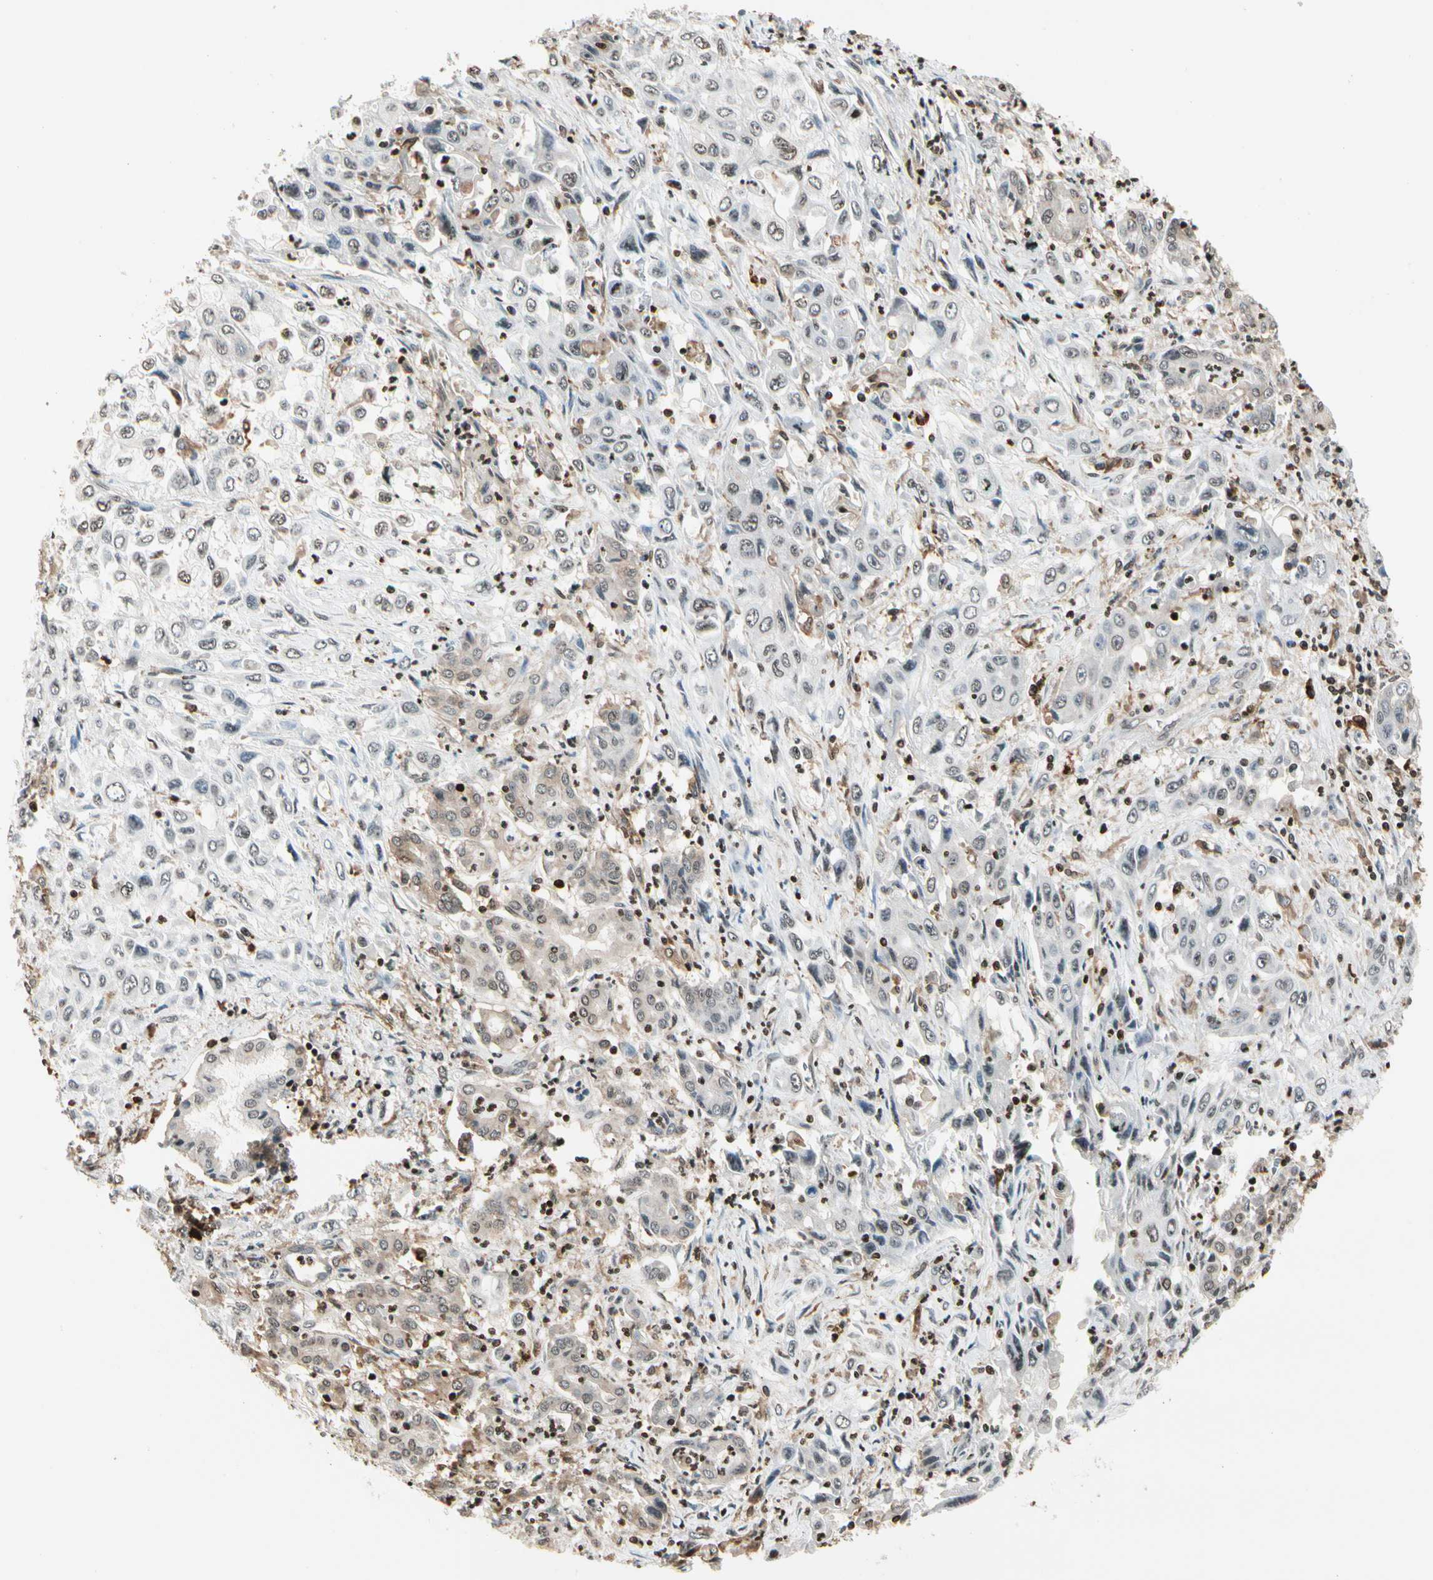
{"staining": {"intensity": "weak", "quantity": "<25%", "location": "cytoplasmic/membranous,nuclear"}, "tissue": "pancreatic cancer", "cell_type": "Tumor cells", "image_type": "cancer", "snomed": [{"axis": "morphology", "description": "Adenocarcinoma, NOS"}, {"axis": "topography", "description": "Pancreas"}], "caption": "Immunohistochemistry (IHC) histopathology image of neoplastic tissue: pancreatic adenocarcinoma stained with DAB (3,3'-diaminobenzidine) displays no significant protein staining in tumor cells.", "gene": "FER", "patient": {"sex": "male", "age": 70}}